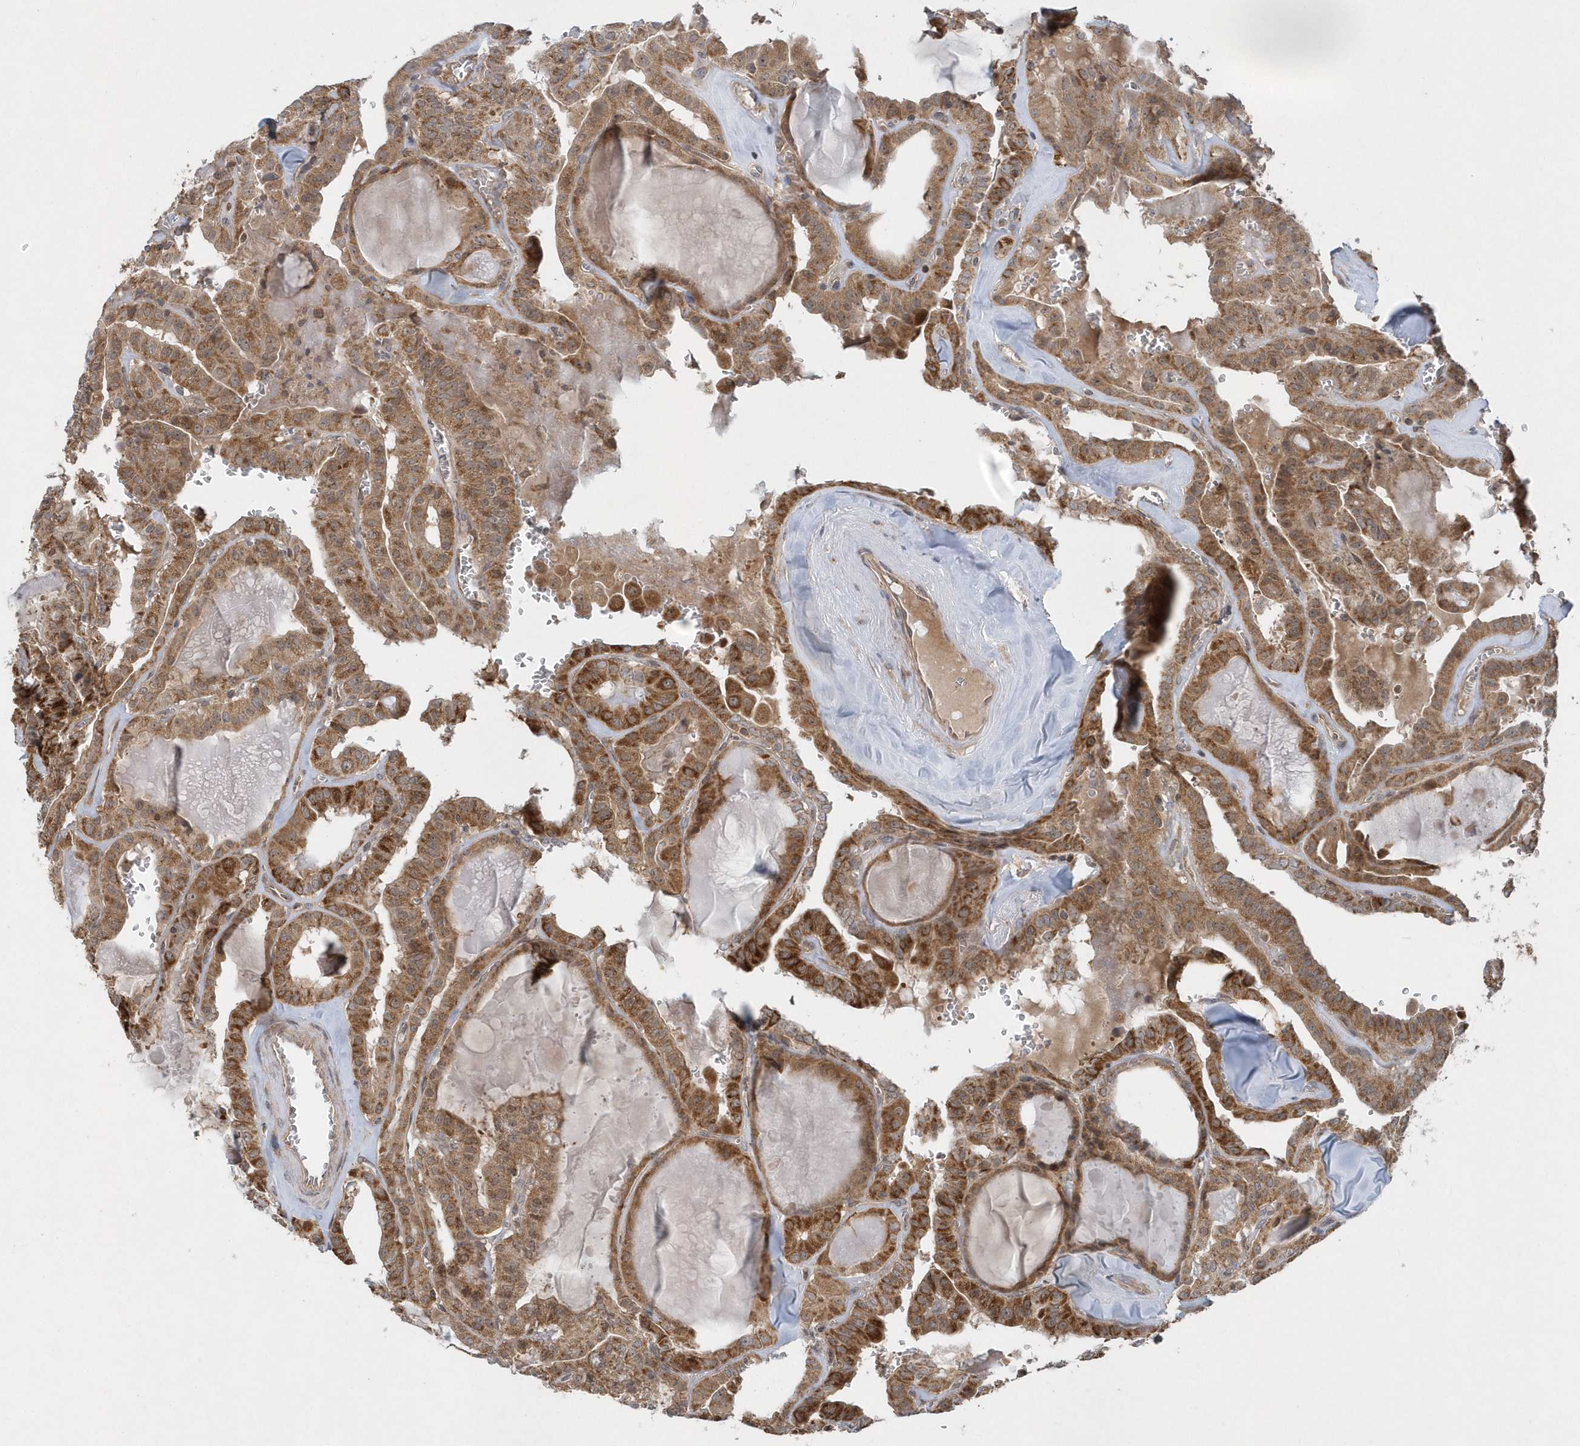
{"staining": {"intensity": "moderate", "quantity": ">75%", "location": "cytoplasmic/membranous"}, "tissue": "thyroid cancer", "cell_type": "Tumor cells", "image_type": "cancer", "snomed": [{"axis": "morphology", "description": "Papillary adenocarcinoma, NOS"}, {"axis": "topography", "description": "Thyroid gland"}], "caption": "High-magnification brightfield microscopy of thyroid cancer (papillary adenocarcinoma) stained with DAB (brown) and counterstained with hematoxylin (blue). tumor cells exhibit moderate cytoplasmic/membranous staining is identified in approximately>75% of cells.", "gene": "PPP1R7", "patient": {"sex": "male", "age": 52}}